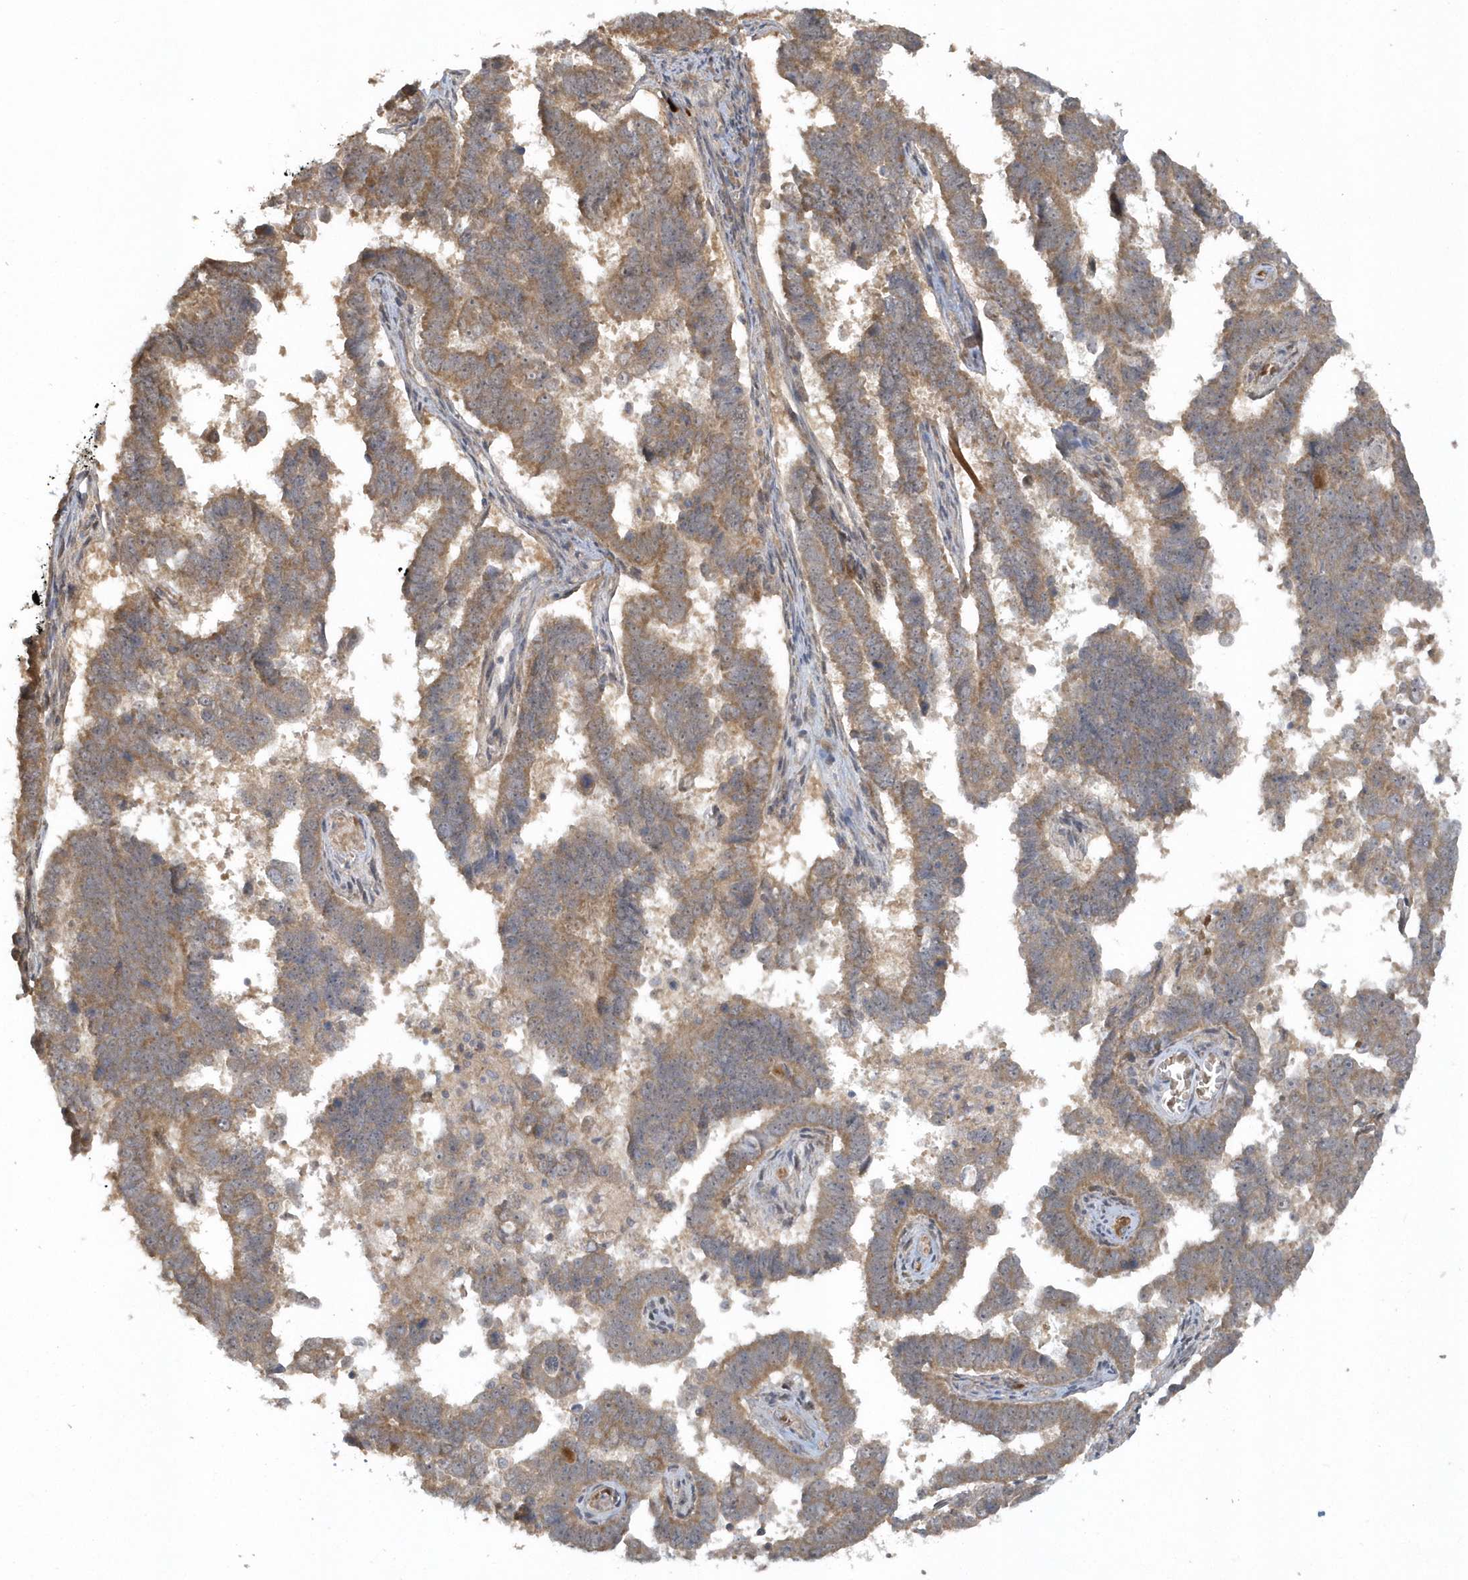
{"staining": {"intensity": "moderate", "quantity": ">75%", "location": "cytoplasmic/membranous"}, "tissue": "endometrial cancer", "cell_type": "Tumor cells", "image_type": "cancer", "snomed": [{"axis": "morphology", "description": "Adenocarcinoma, NOS"}, {"axis": "topography", "description": "Endometrium"}], "caption": "Endometrial adenocarcinoma tissue exhibits moderate cytoplasmic/membranous staining in approximately >75% of tumor cells", "gene": "THG1L", "patient": {"sex": "female", "age": 75}}